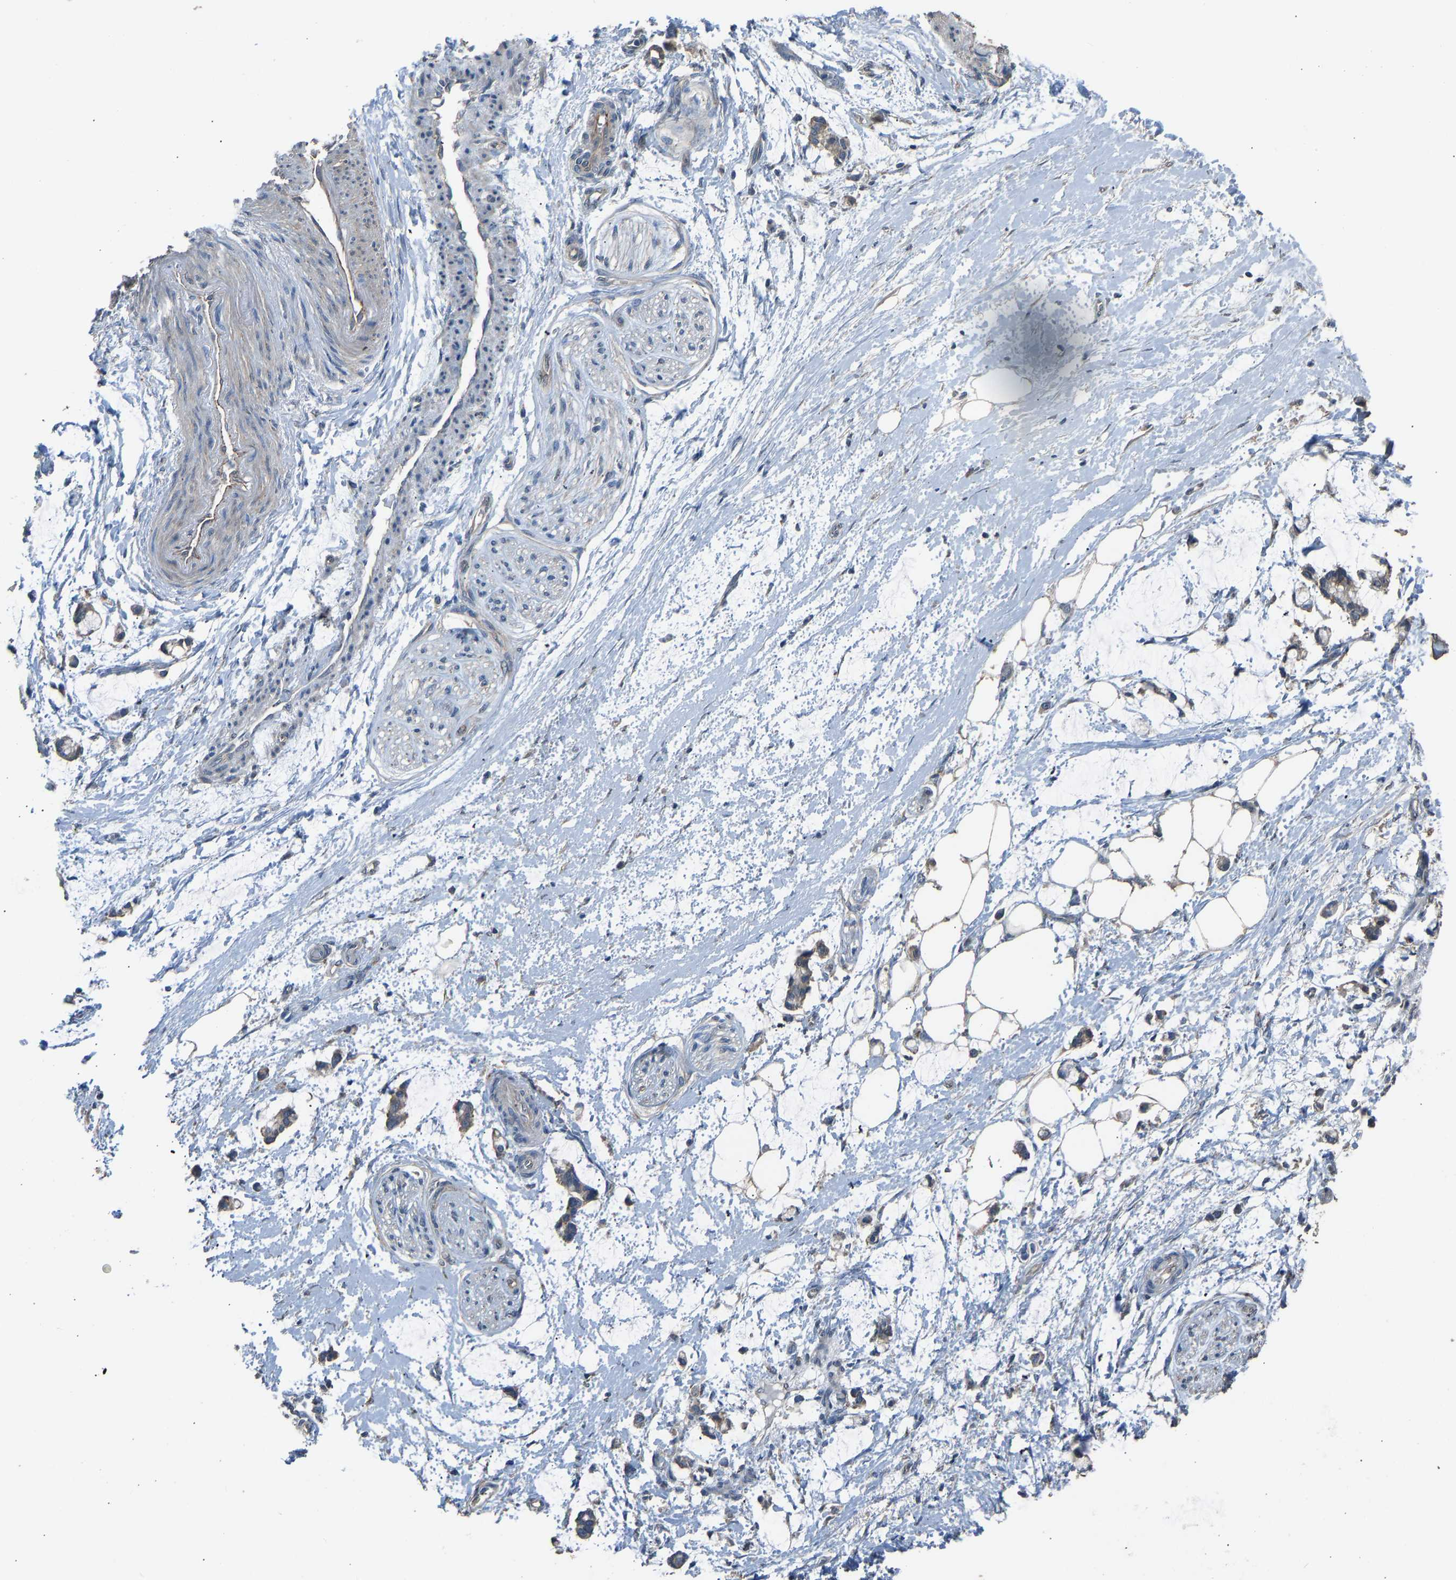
{"staining": {"intensity": "weak", "quantity": "<25%", "location": "cytoplasmic/membranous"}, "tissue": "adipose tissue", "cell_type": "Adipocytes", "image_type": "normal", "snomed": [{"axis": "morphology", "description": "Normal tissue, NOS"}, {"axis": "morphology", "description": "Adenocarcinoma, NOS"}, {"axis": "topography", "description": "Colon"}, {"axis": "topography", "description": "Peripheral nerve tissue"}], "caption": "Histopathology image shows no protein expression in adipocytes of unremarkable adipose tissue.", "gene": "SLC43A1", "patient": {"sex": "male", "age": 14}}